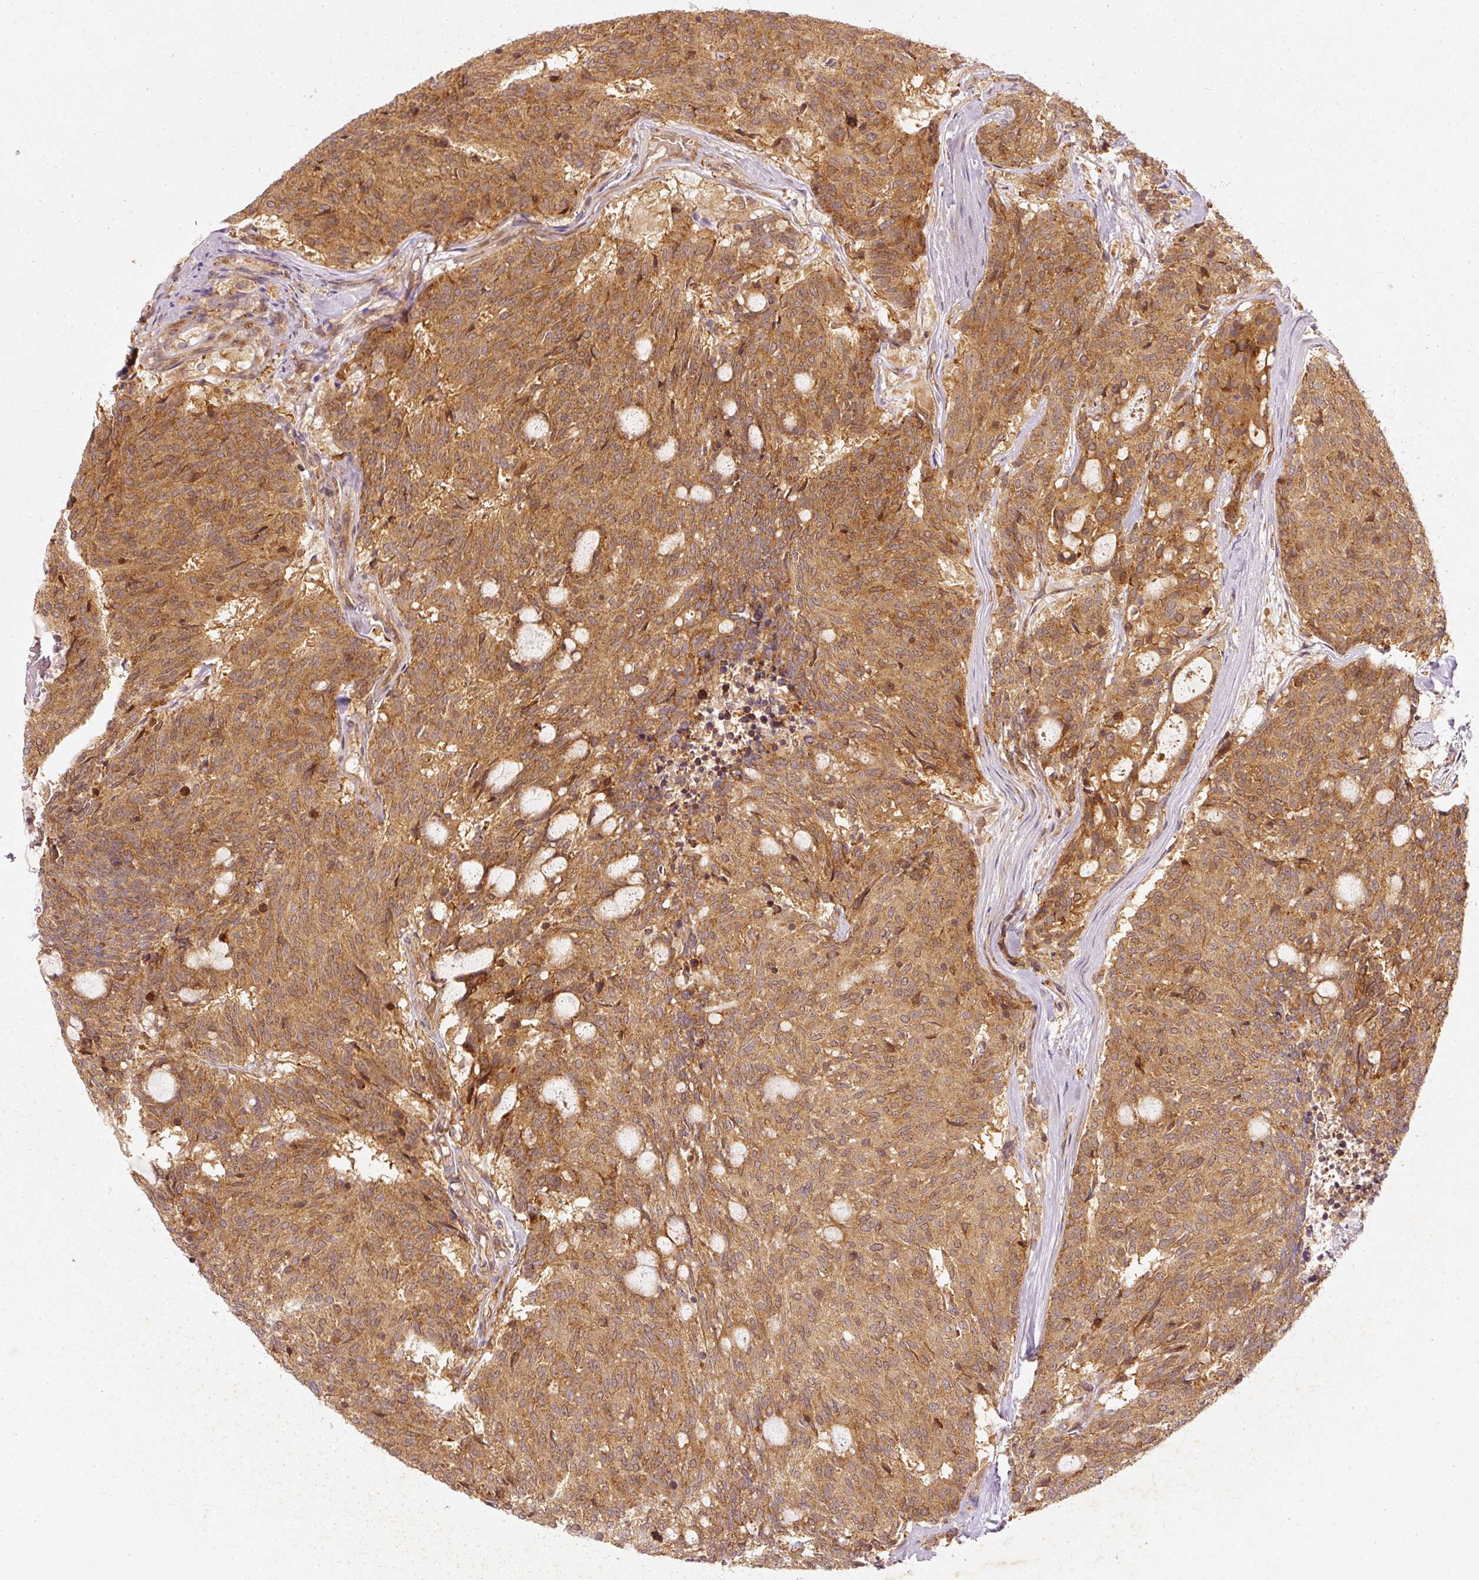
{"staining": {"intensity": "moderate", "quantity": ">75%", "location": "cytoplasmic/membranous"}, "tissue": "carcinoid", "cell_type": "Tumor cells", "image_type": "cancer", "snomed": [{"axis": "morphology", "description": "Carcinoid, malignant, NOS"}, {"axis": "topography", "description": "Pancreas"}], "caption": "Immunohistochemical staining of carcinoid demonstrates medium levels of moderate cytoplasmic/membranous staining in approximately >75% of tumor cells.", "gene": "ZNF580", "patient": {"sex": "female", "age": 54}}